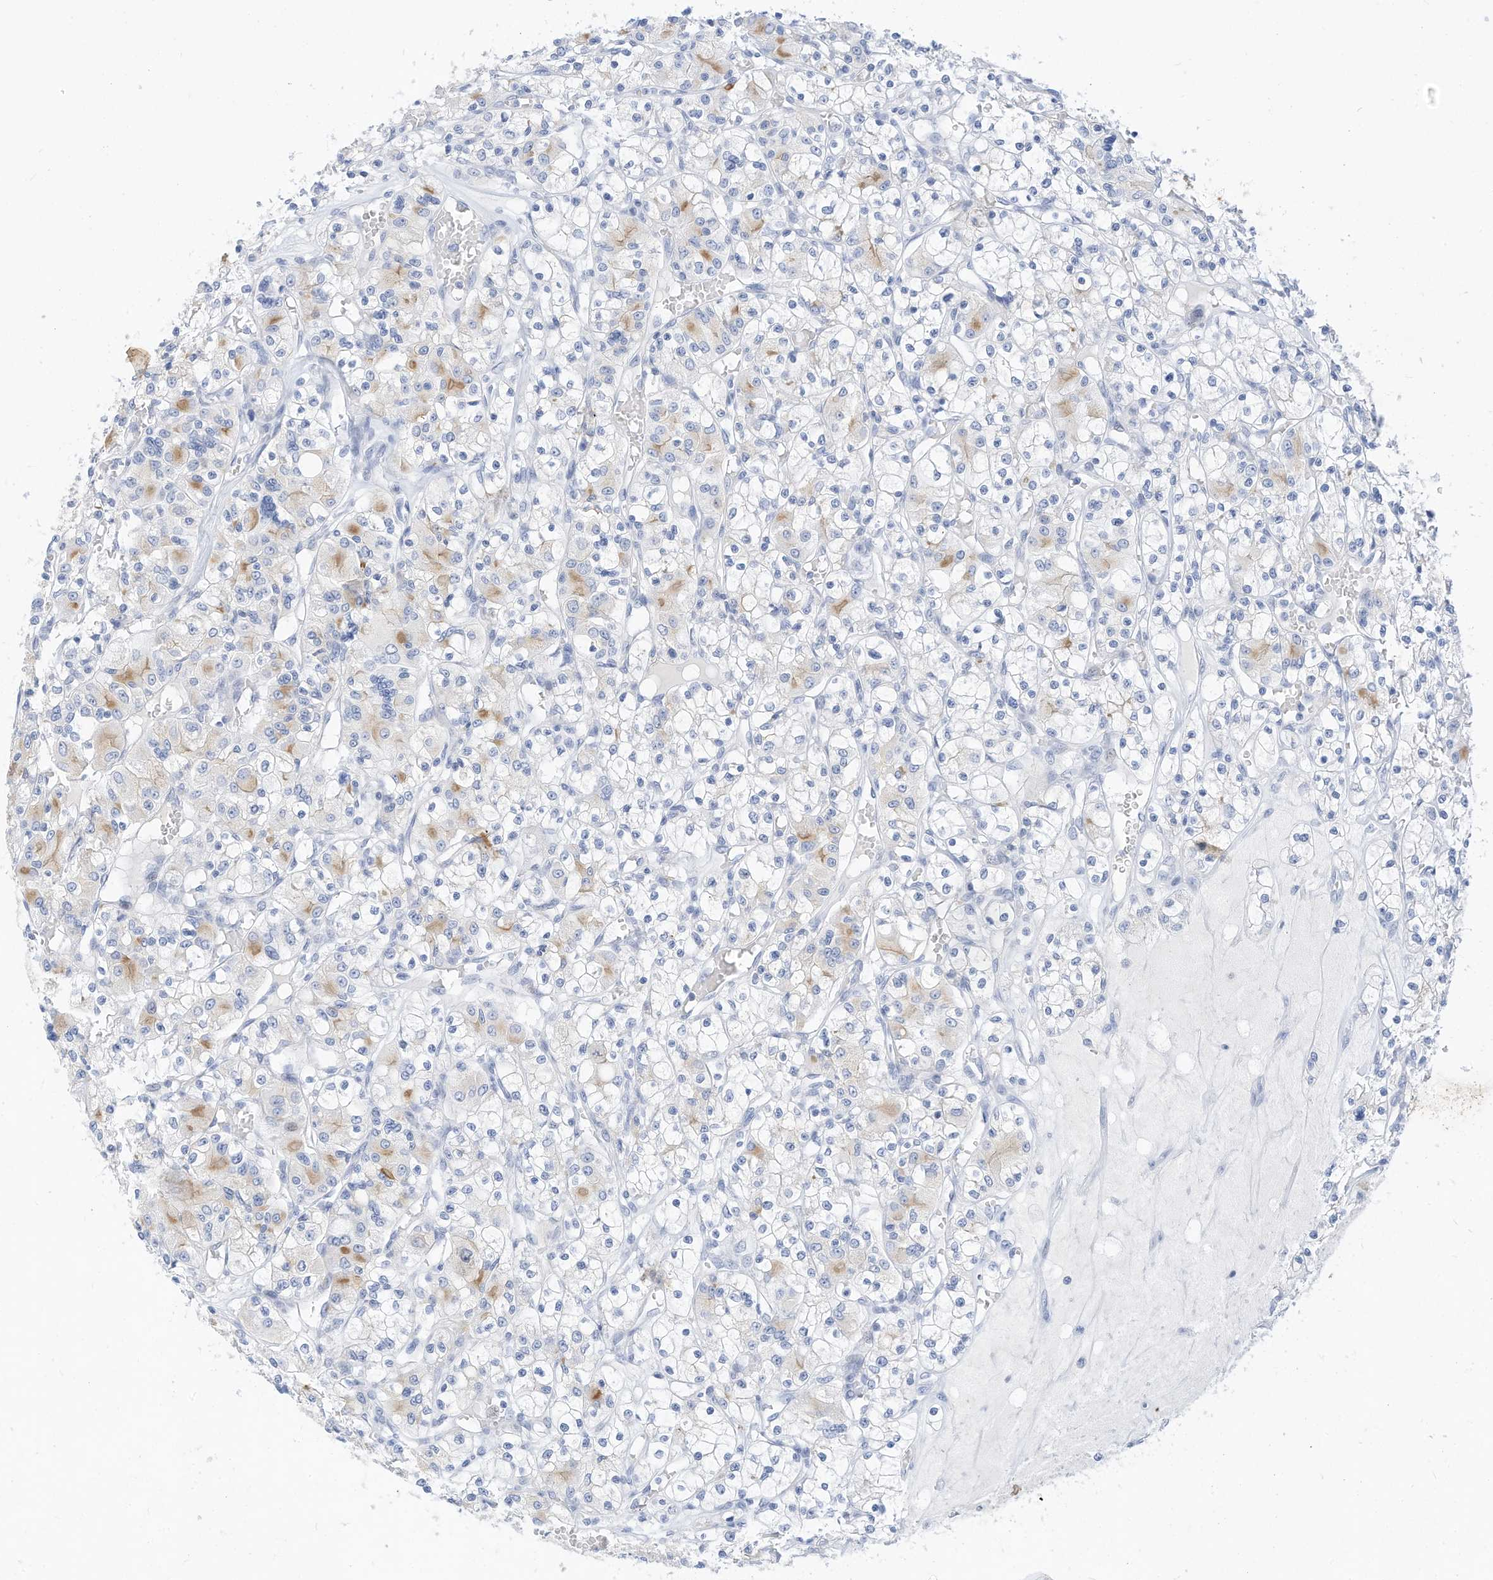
{"staining": {"intensity": "weak", "quantity": "<25%", "location": "cytoplasmic/membranous"}, "tissue": "renal cancer", "cell_type": "Tumor cells", "image_type": "cancer", "snomed": [{"axis": "morphology", "description": "Adenocarcinoma, NOS"}, {"axis": "topography", "description": "Kidney"}], "caption": "Tumor cells are negative for brown protein staining in renal cancer (adenocarcinoma). (DAB immunohistochemistry (IHC) visualized using brightfield microscopy, high magnification).", "gene": "SPOCD1", "patient": {"sex": "female", "age": 59}}